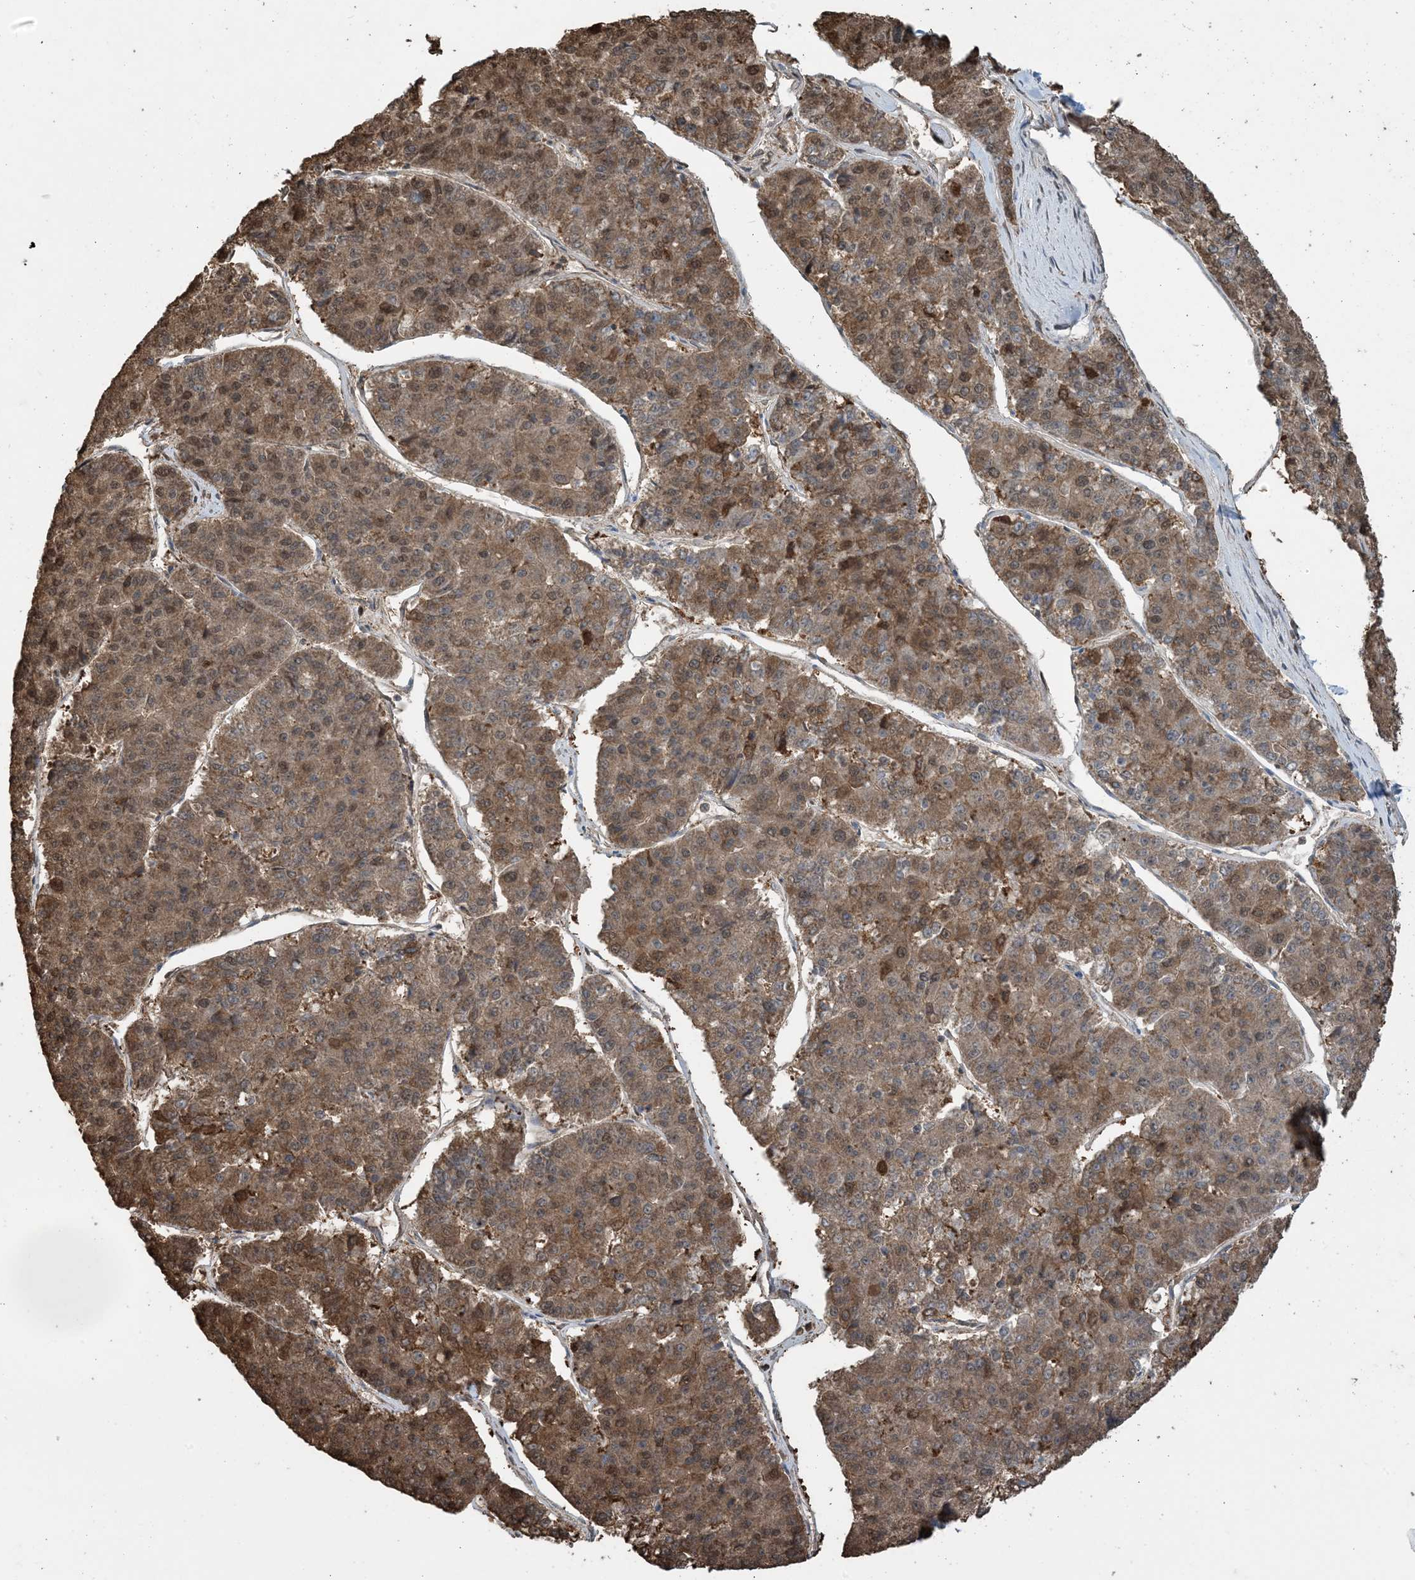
{"staining": {"intensity": "moderate", "quantity": ">75%", "location": "cytoplasmic/membranous,nuclear"}, "tissue": "pancreatic cancer", "cell_type": "Tumor cells", "image_type": "cancer", "snomed": [{"axis": "morphology", "description": "Adenocarcinoma, NOS"}, {"axis": "topography", "description": "Pancreas"}], "caption": "An immunohistochemistry (IHC) image of neoplastic tissue is shown. Protein staining in brown highlights moderate cytoplasmic/membranous and nuclear positivity in pancreatic adenocarcinoma within tumor cells.", "gene": "HSPA1A", "patient": {"sex": "male", "age": 50}}